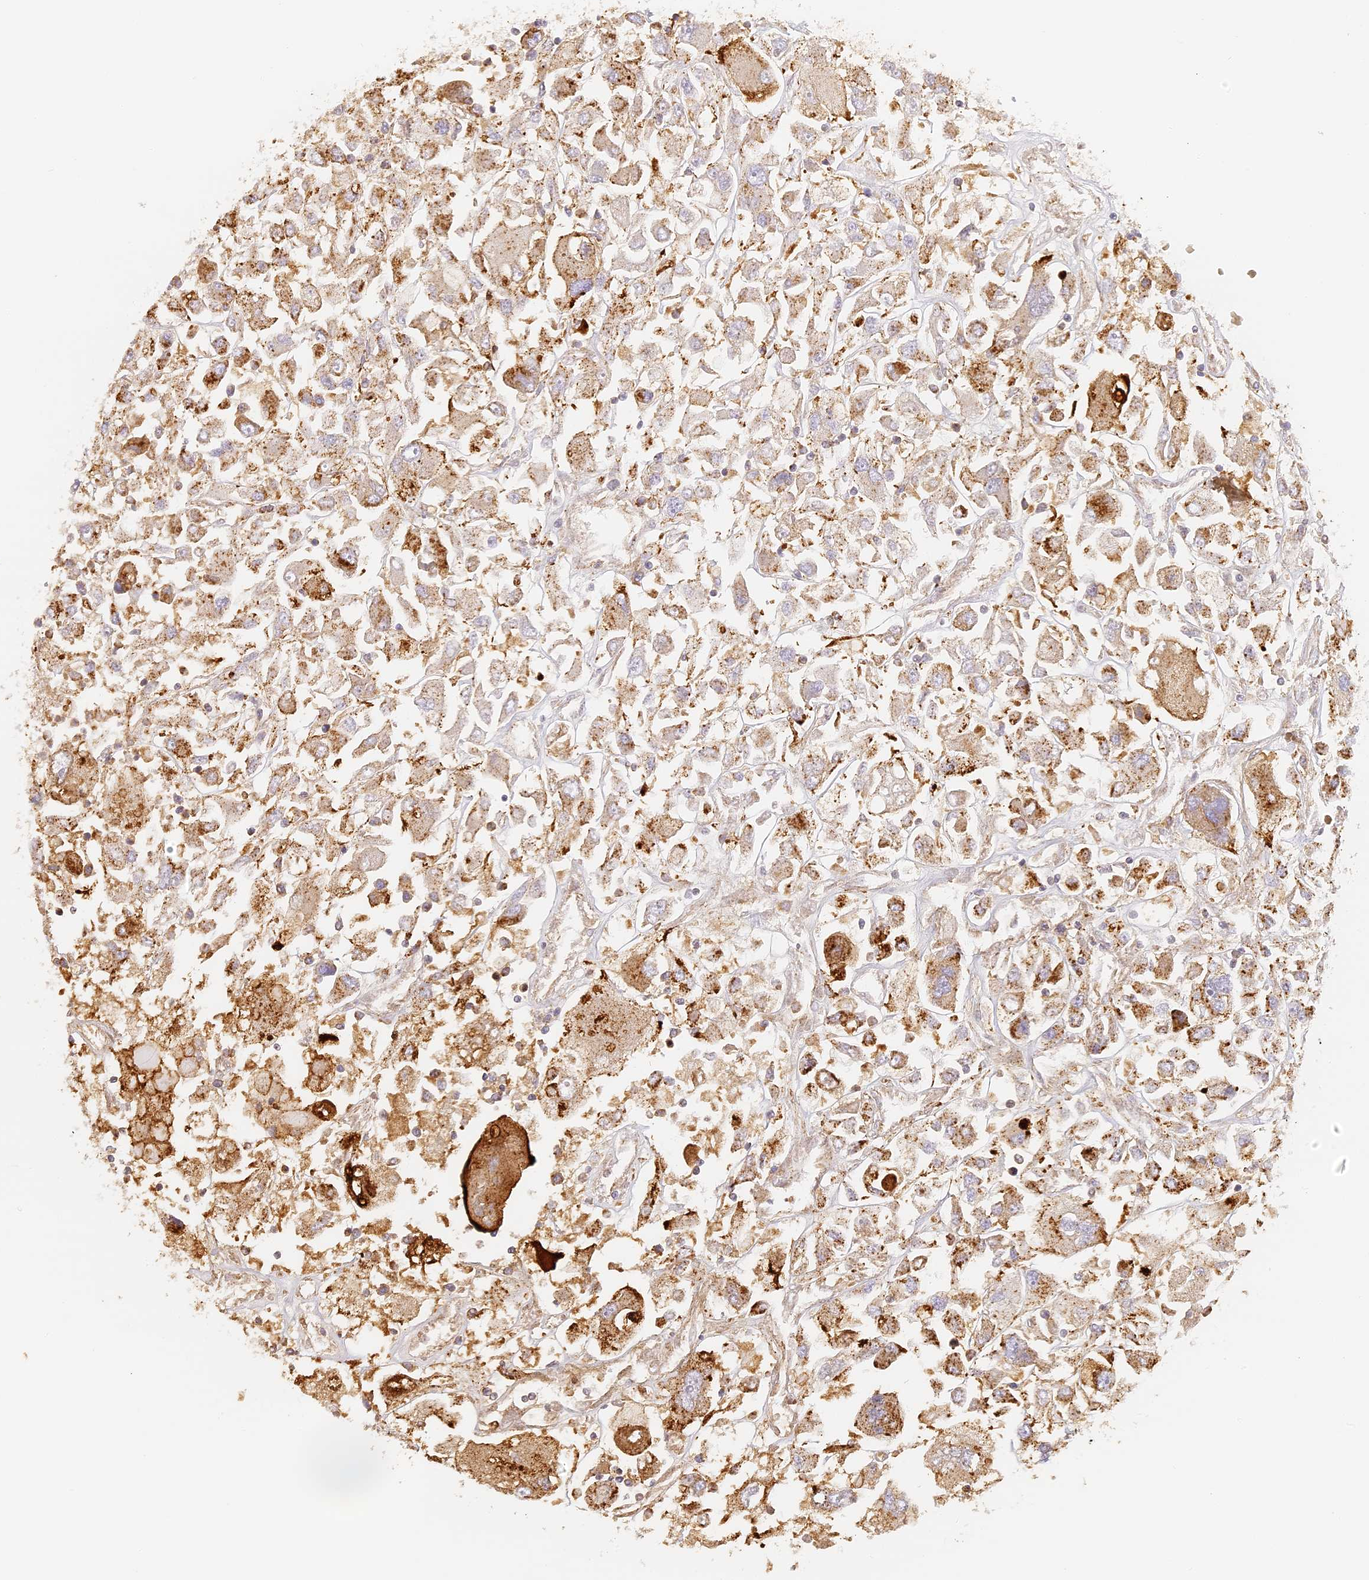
{"staining": {"intensity": "moderate", "quantity": ">75%", "location": "cytoplasmic/membranous"}, "tissue": "renal cancer", "cell_type": "Tumor cells", "image_type": "cancer", "snomed": [{"axis": "morphology", "description": "Adenocarcinoma, NOS"}, {"axis": "topography", "description": "Kidney"}], "caption": "A photomicrograph of human adenocarcinoma (renal) stained for a protein shows moderate cytoplasmic/membranous brown staining in tumor cells.", "gene": "LAMP2", "patient": {"sex": "female", "age": 52}}